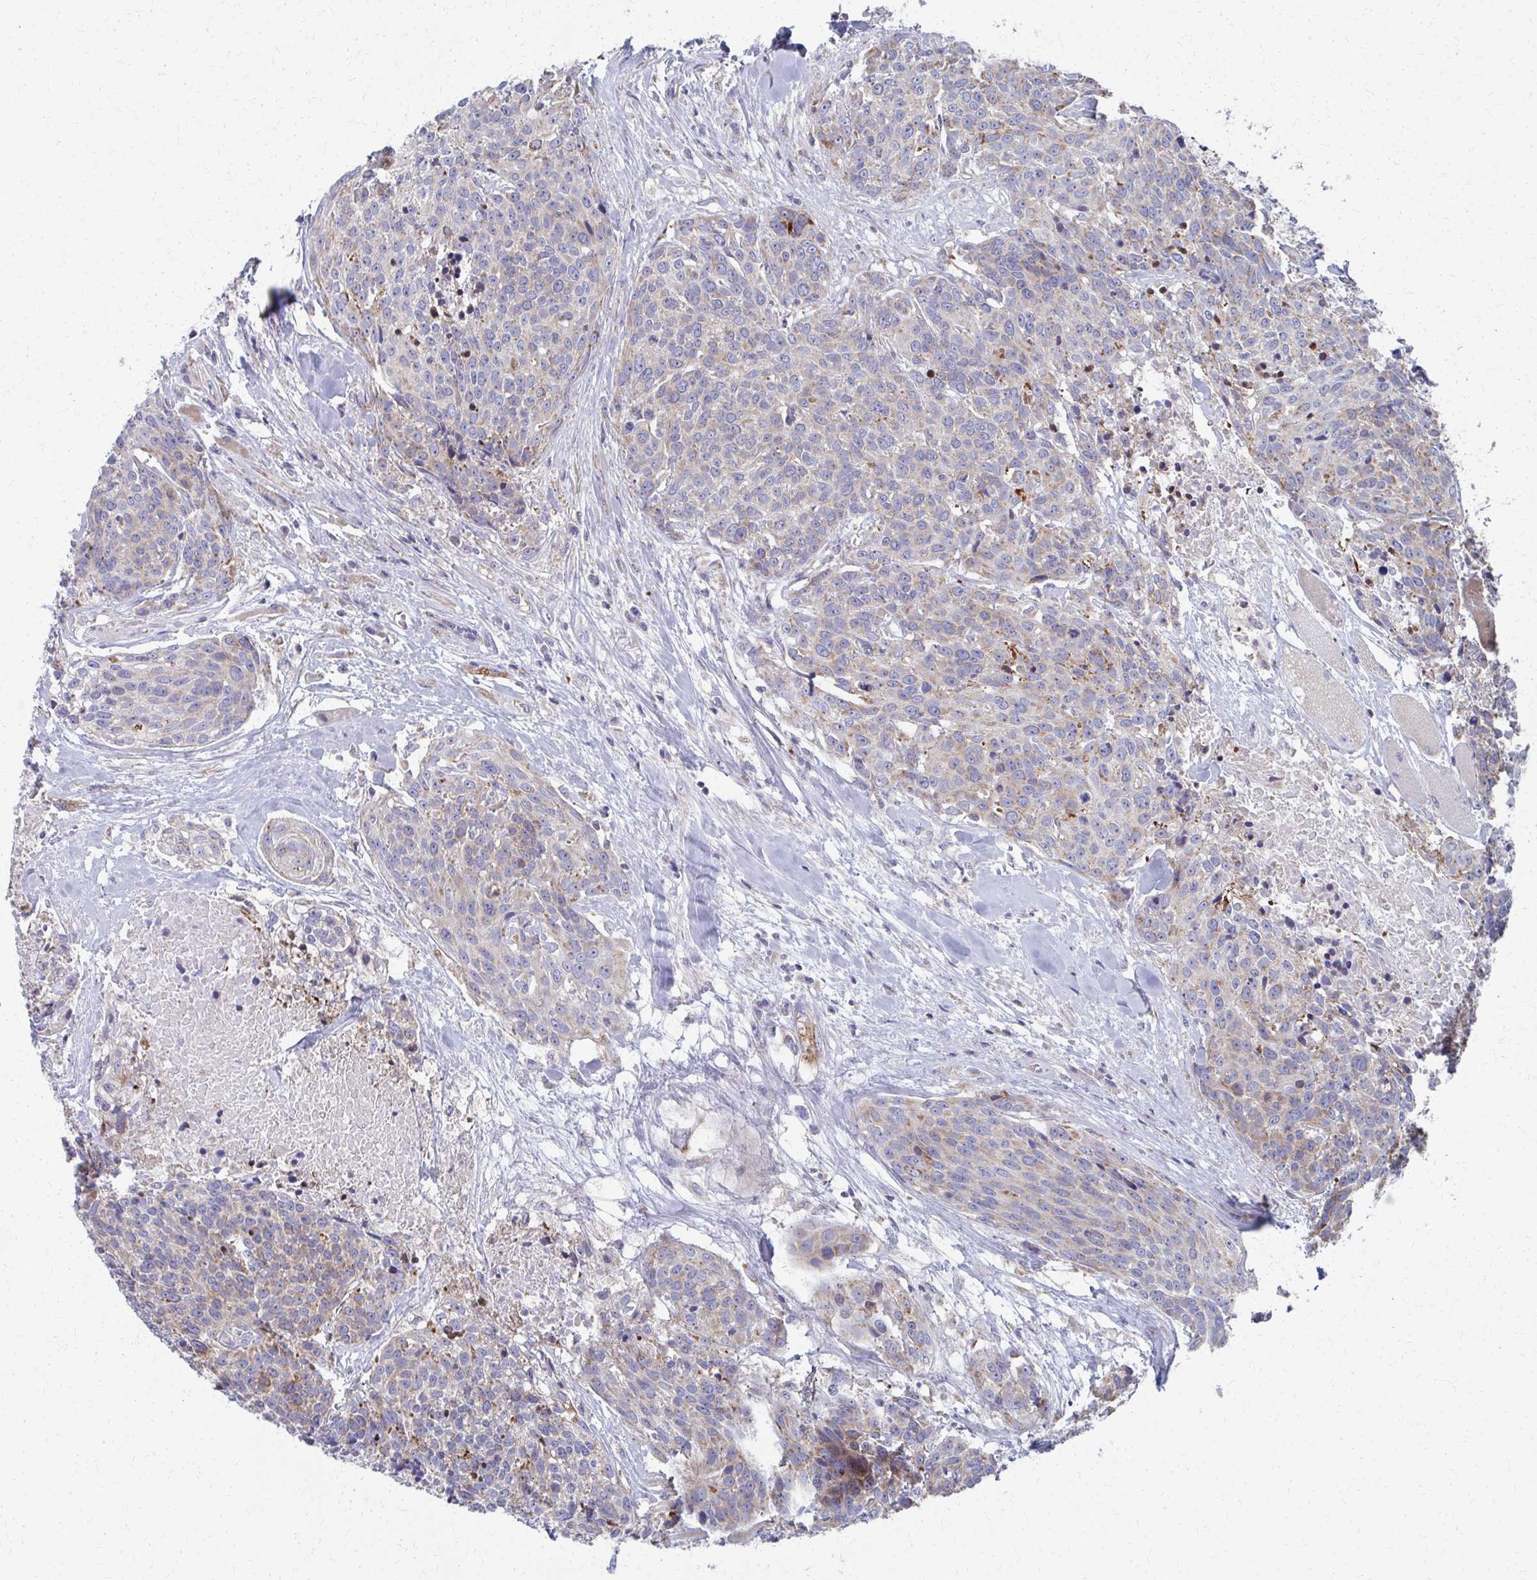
{"staining": {"intensity": "weak", "quantity": "25%-75%", "location": "cytoplasmic/membranous"}, "tissue": "head and neck cancer", "cell_type": "Tumor cells", "image_type": "cancer", "snomed": [{"axis": "morphology", "description": "Squamous cell carcinoma, NOS"}, {"axis": "topography", "description": "Oral tissue"}, {"axis": "topography", "description": "Head-Neck"}], "caption": "Immunohistochemistry staining of head and neck cancer (squamous cell carcinoma), which displays low levels of weak cytoplasmic/membranous positivity in approximately 25%-75% of tumor cells indicating weak cytoplasmic/membranous protein positivity. The staining was performed using DAB (brown) for protein detection and nuclei were counterstained in hematoxylin (blue).", "gene": "FAHD1", "patient": {"sex": "male", "age": 64}}